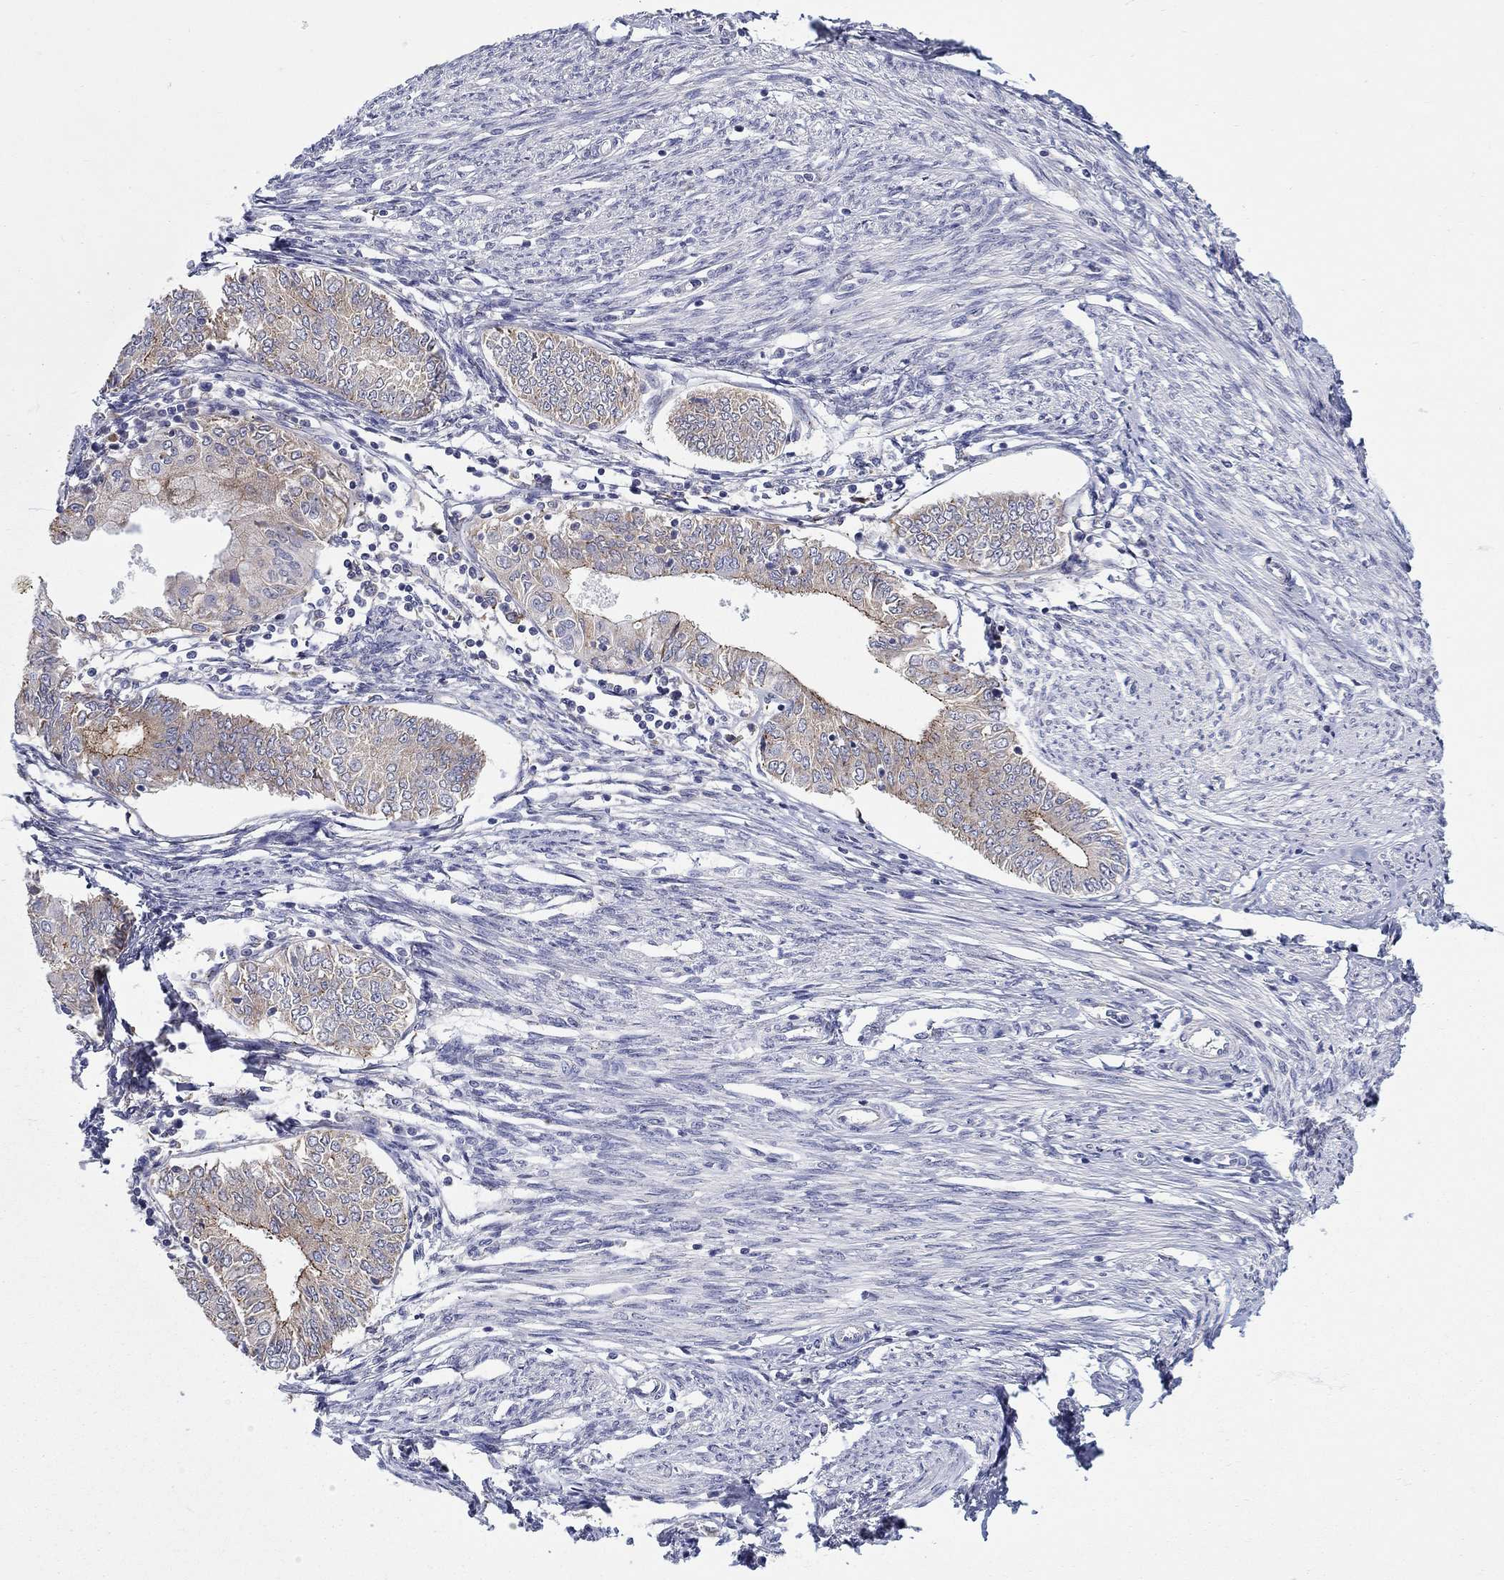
{"staining": {"intensity": "moderate", "quantity": "<25%", "location": "cytoplasmic/membranous"}, "tissue": "endometrial cancer", "cell_type": "Tumor cells", "image_type": "cancer", "snomed": [{"axis": "morphology", "description": "Adenocarcinoma, NOS"}, {"axis": "topography", "description": "Endometrium"}], "caption": "Adenocarcinoma (endometrial) stained with DAB immunohistochemistry displays low levels of moderate cytoplasmic/membranous positivity in about <25% of tumor cells.", "gene": "QRFPR", "patient": {"sex": "female", "age": 68}}